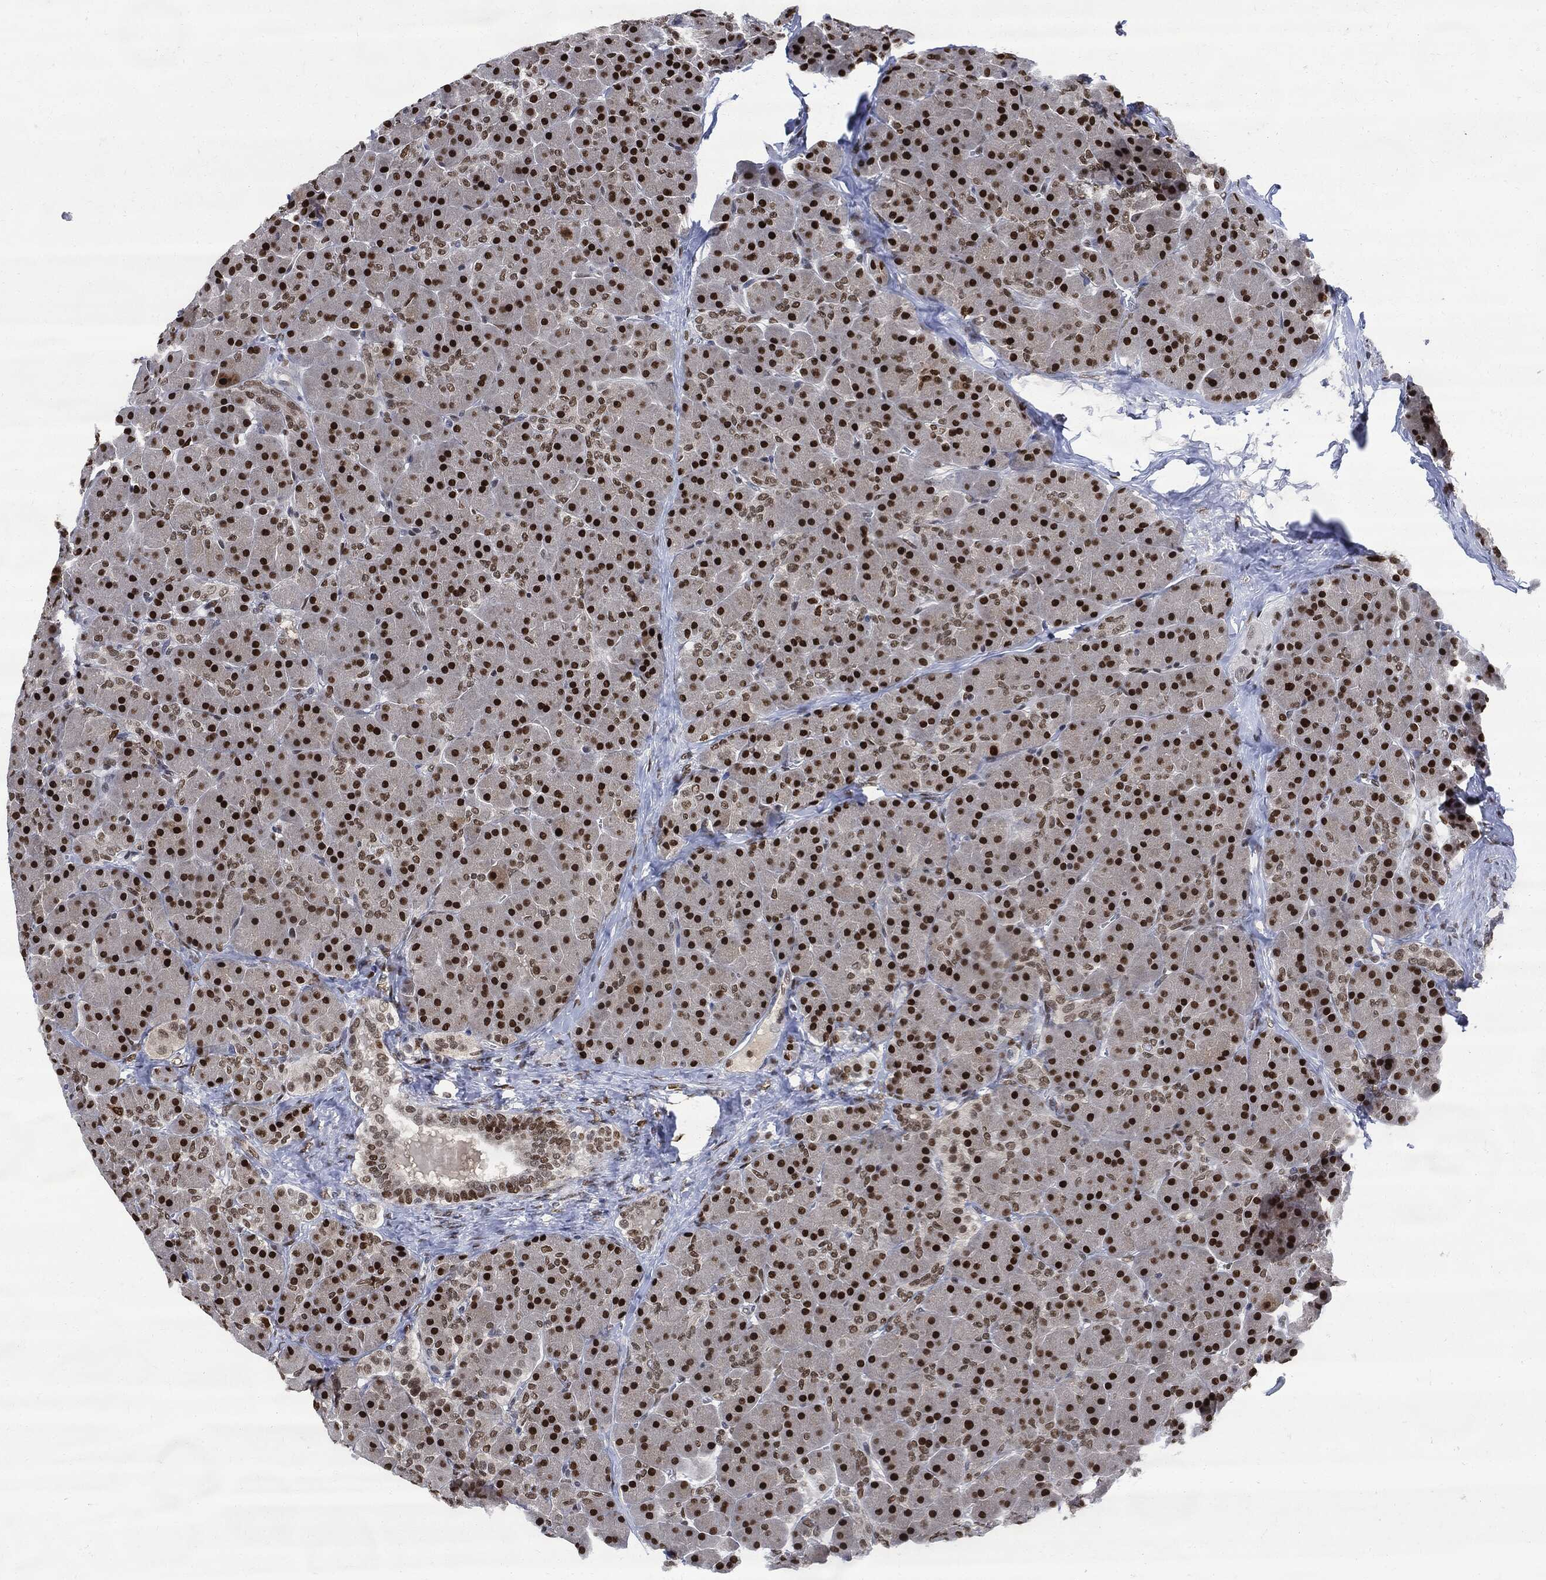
{"staining": {"intensity": "strong", "quantity": ">75%", "location": "nuclear"}, "tissue": "pancreas", "cell_type": "Exocrine glandular cells", "image_type": "normal", "snomed": [{"axis": "morphology", "description": "Normal tissue, NOS"}, {"axis": "topography", "description": "Pancreas"}], "caption": "Protein staining displays strong nuclear positivity in about >75% of exocrine glandular cells in unremarkable pancreas.", "gene": "PCNA", "patient": {"sex": "female", "age": 44}}